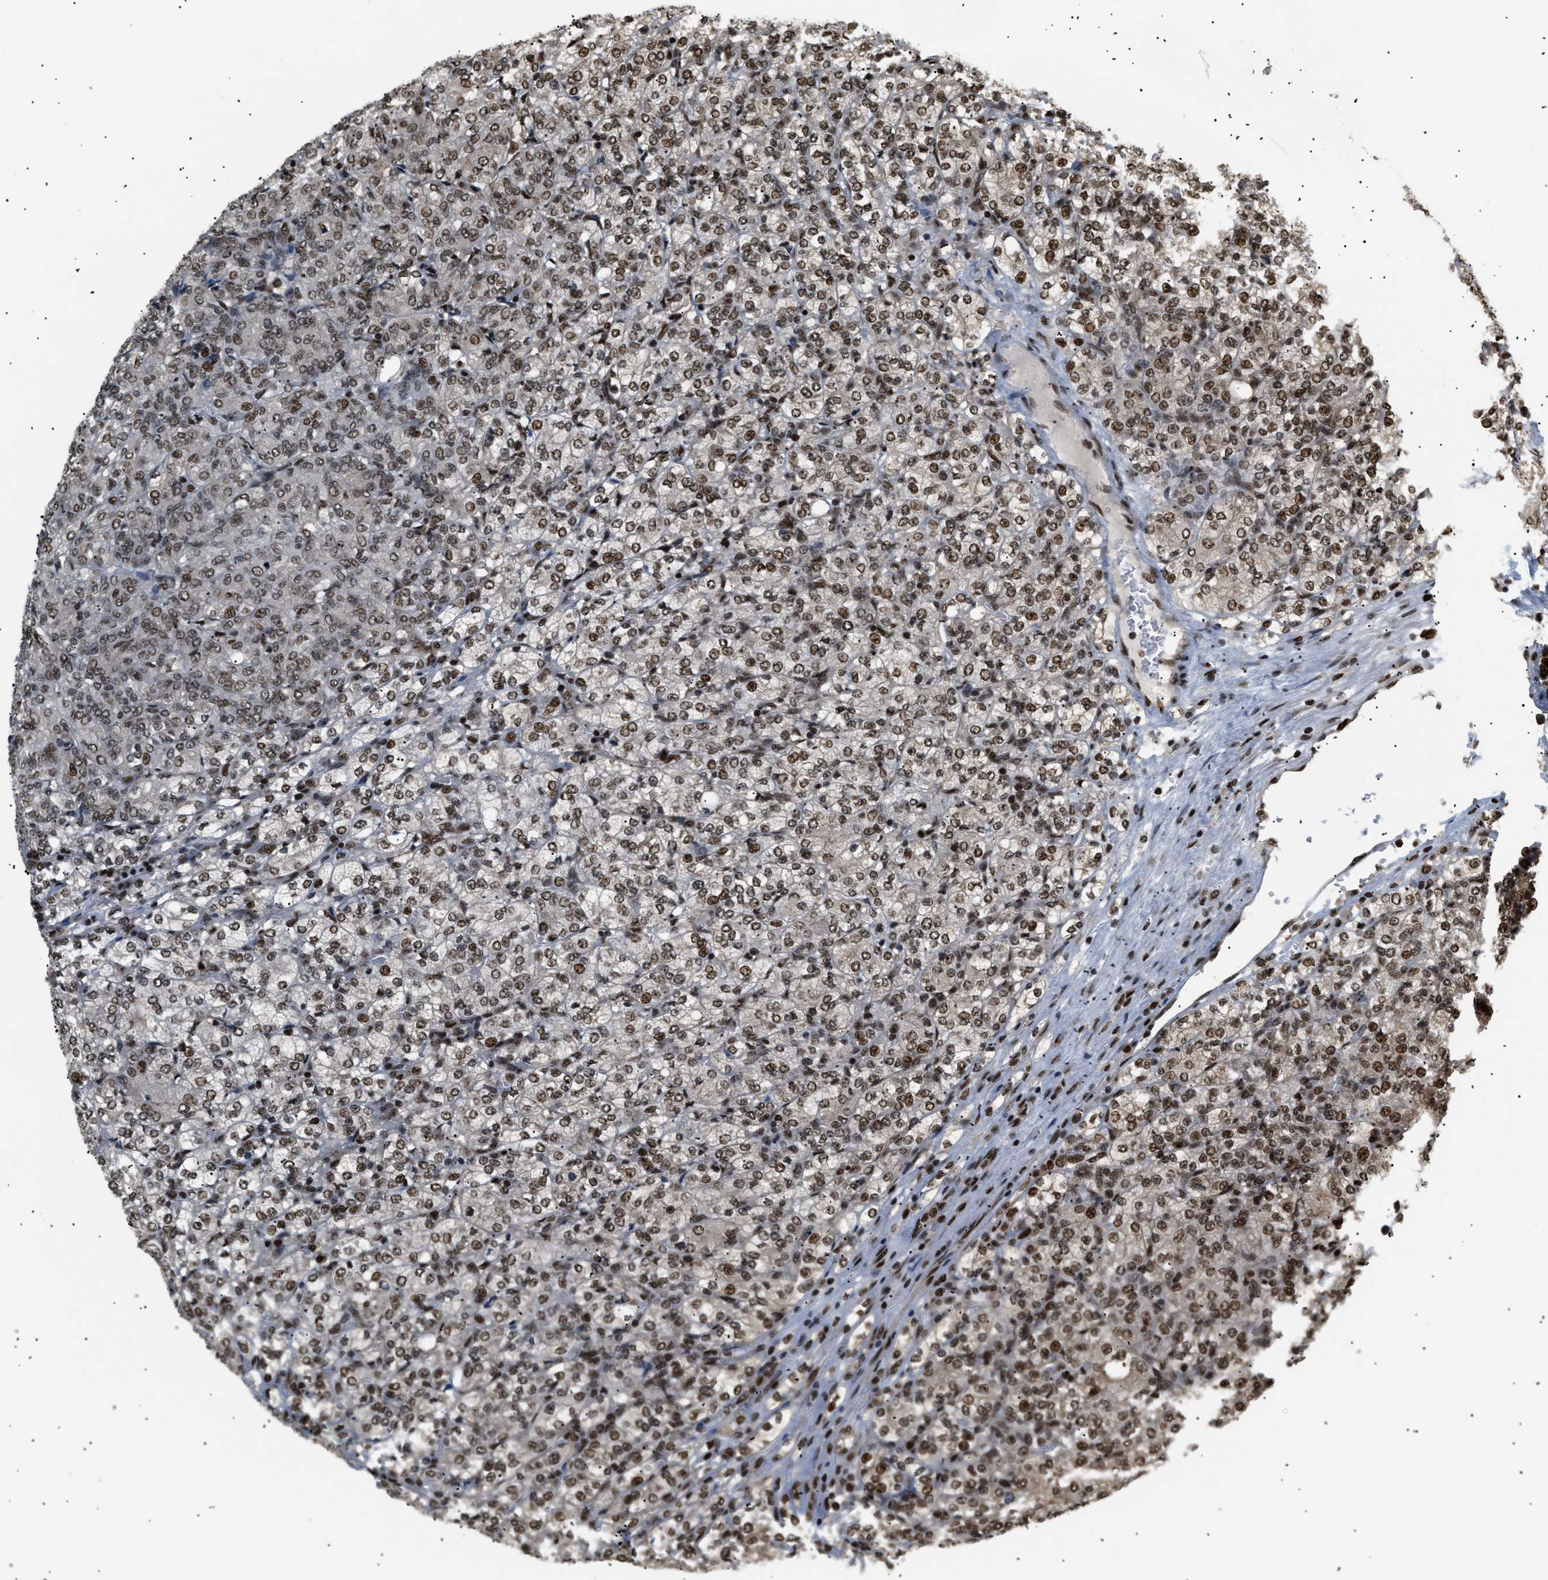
{"staining": {"intensity": "moderate", "quantity": ">75%", "location": "nuclear"}, "tissue": "renal cancer", "cell_type": "Tumor cells", "image_type": "cancer", "snomed": [{"axis": "morphology", "description": "Adenocarcinoma, NOS"}, {"axis": "topography", "description": "Kidney"}], "caption": "An image of renal cancer (adenocarcinoma) stained for a protein displays moderate nuclear brown staining in tumor cells.", "gene": "RBM5", "patient": {"sex": "male", "age": 77}}